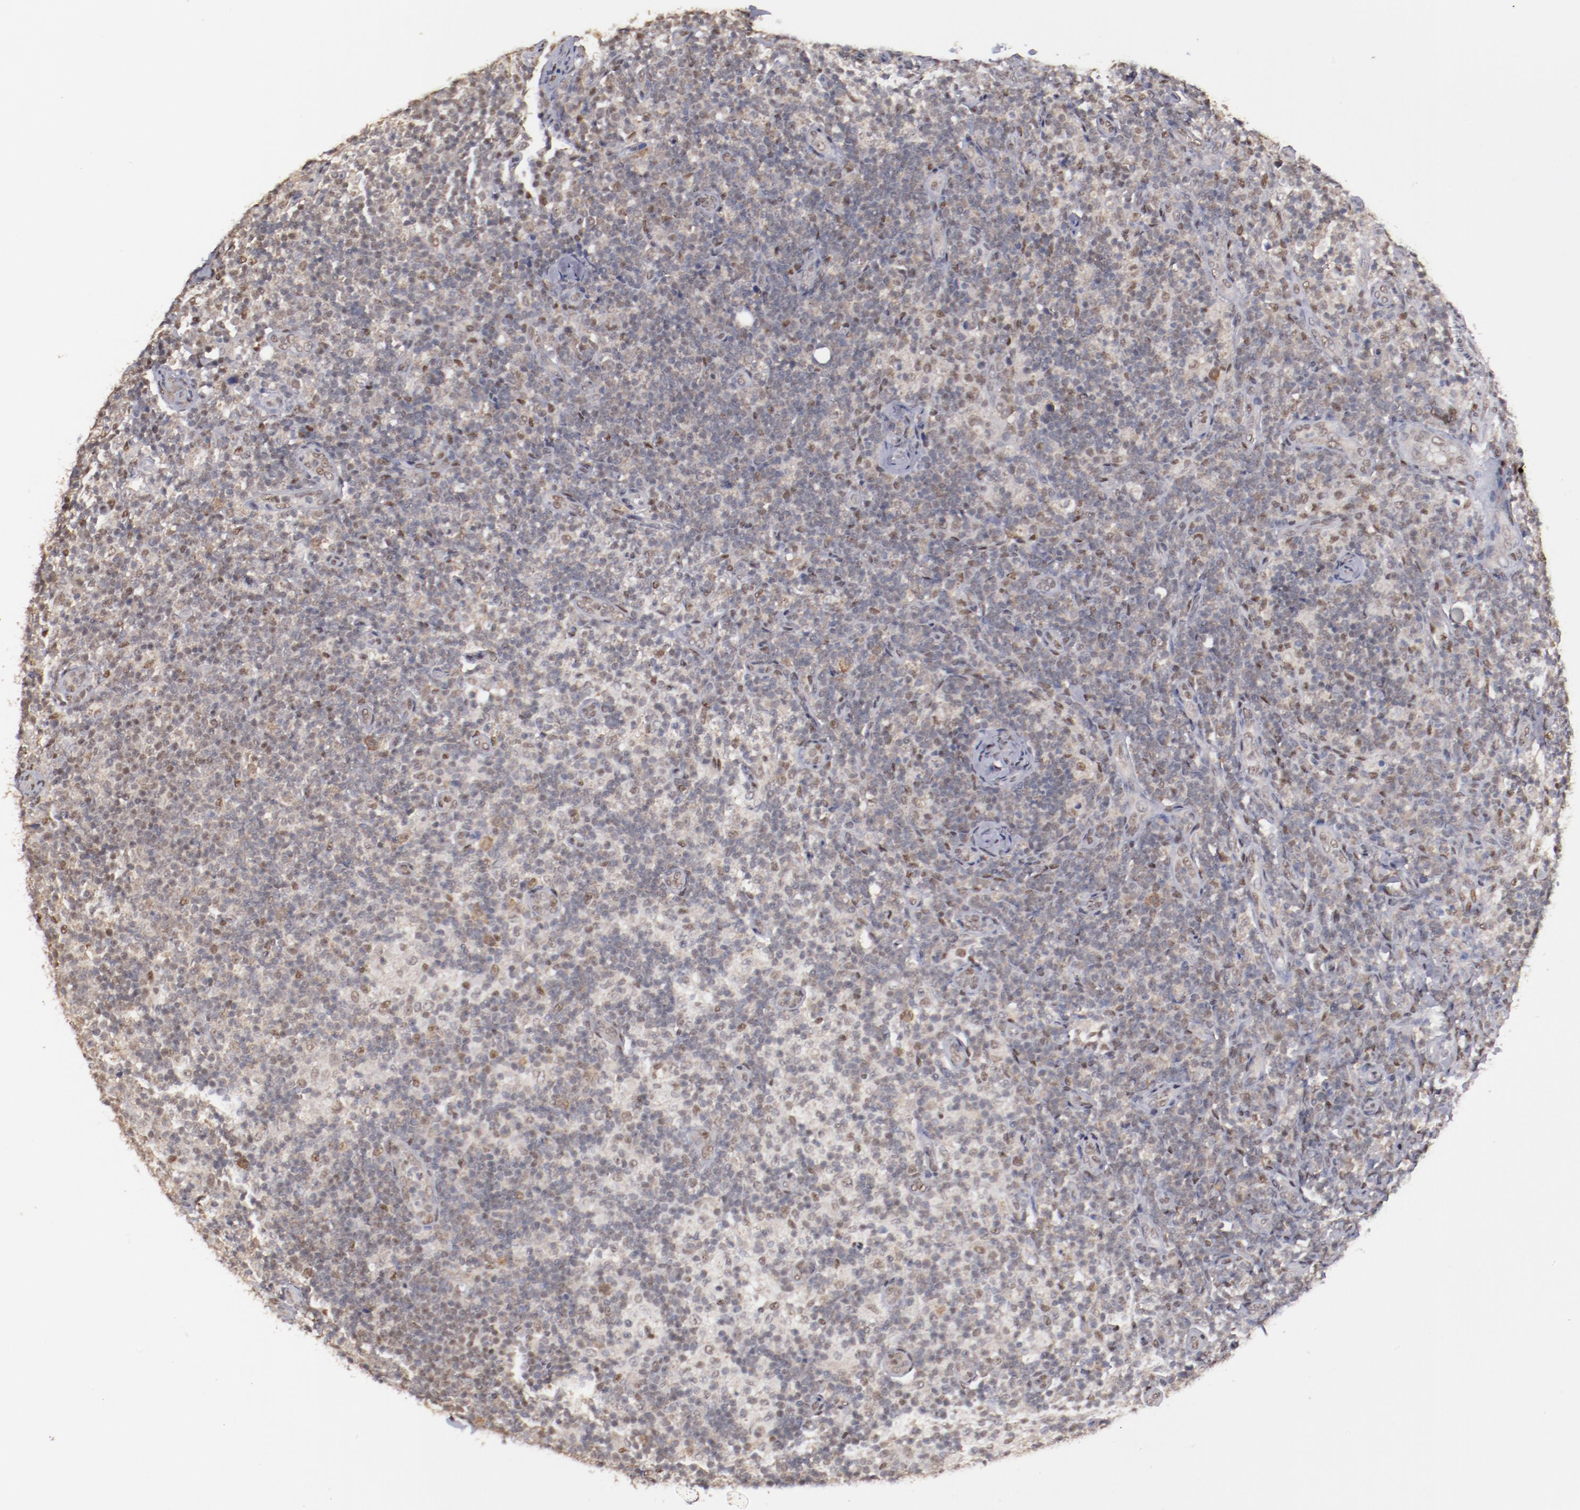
{"staining": {"intensity": "moderate", "quantity": "<25%", "location": "cytoplasmic/membranous"}, "tissue": "lymph node", "cell_type": "Germinal center cells", "image_type": "normal", "snomed": [{"axis": "morphology", "description": "Normal tissue, NOS"}, {"axis": "morphology", "description": "Inflammation, NOS"}, {"axis": "topography", "description": "Lymph node"}], "caption": "A histopathology image showing moderate cytoplasmic/membranous staining in about <25% of germinal center cells in benign lymph node, as visualized by brown immunohistochemical staining.", "gene": "ARNT", "patient": {"sex": "male", "age": 46}}